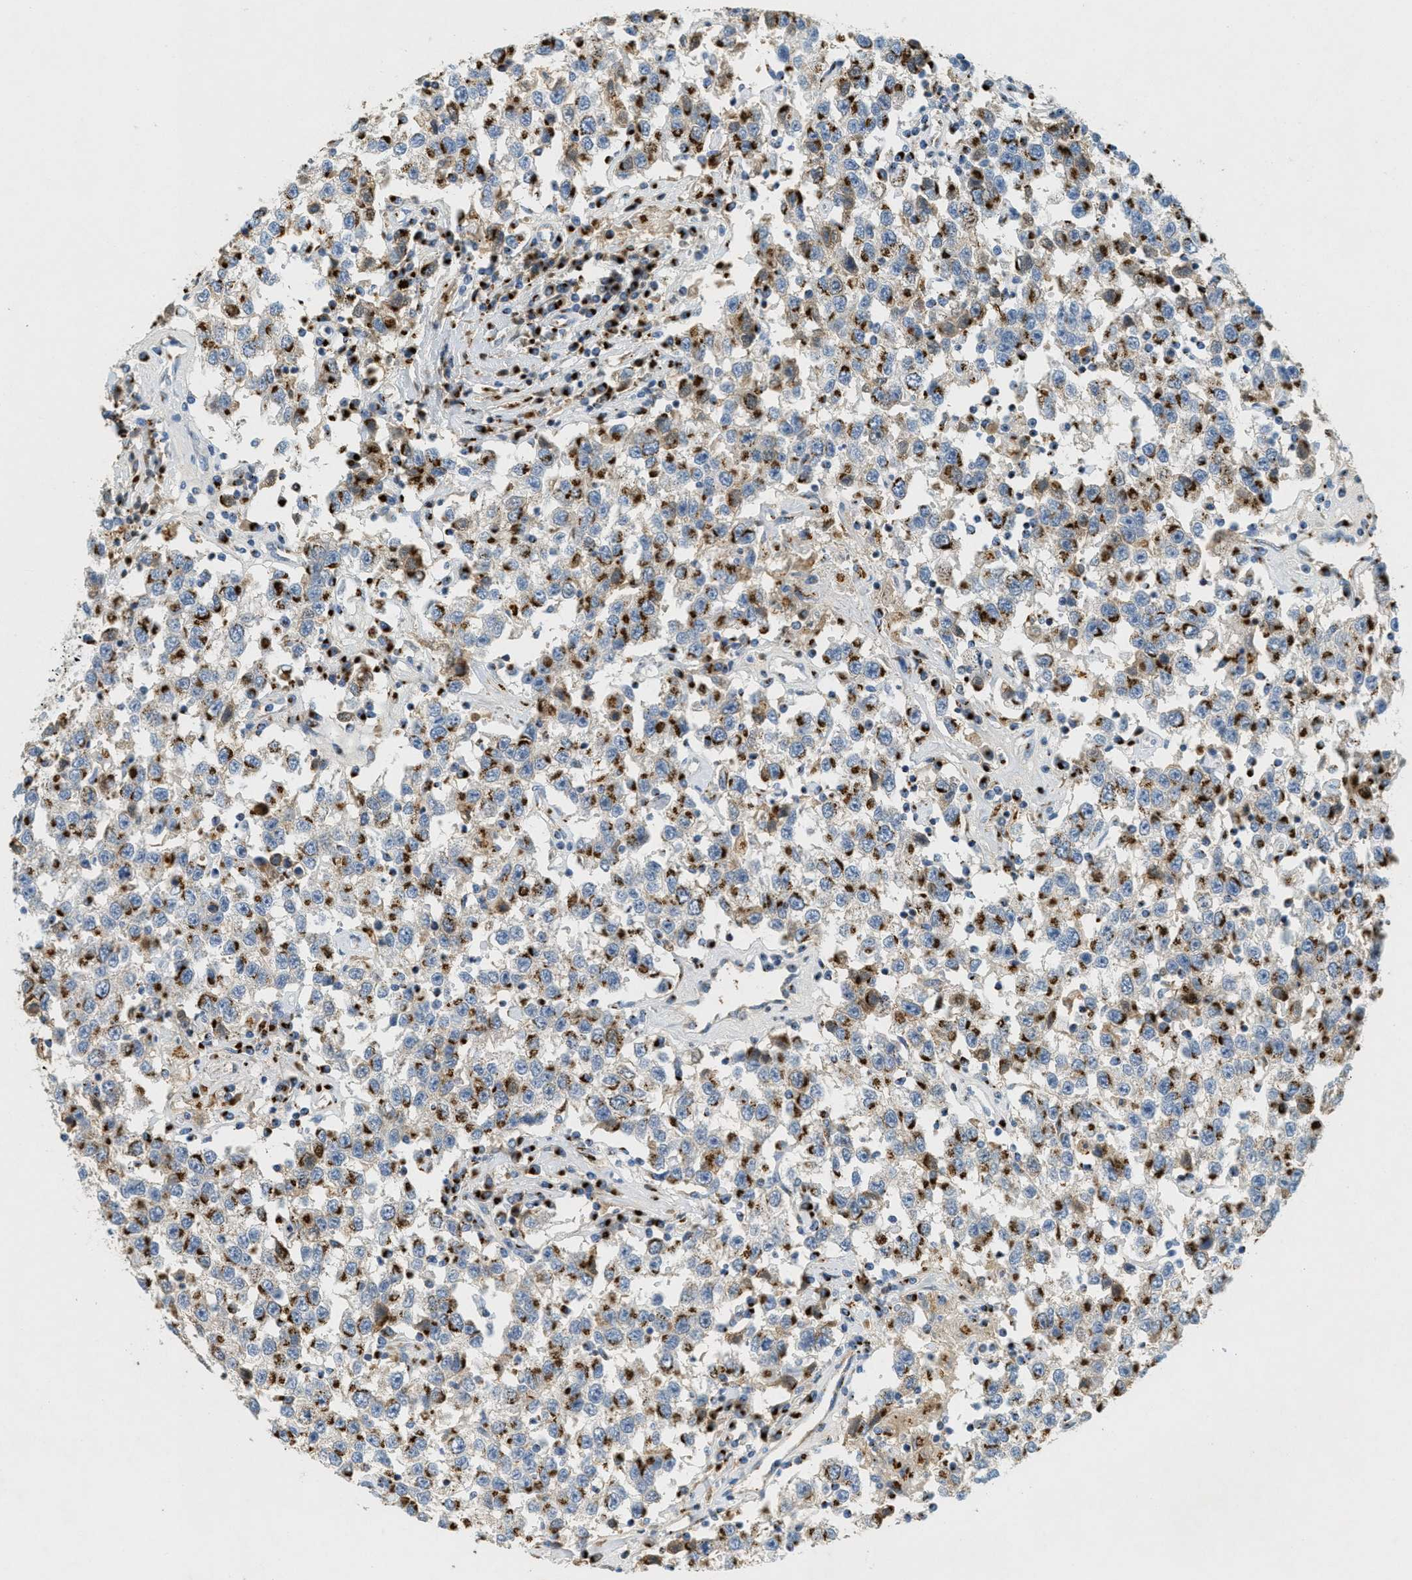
{"staining": {"intensity": "strong", "quantity": ">75%", "location": "cytoplasmic/membranous"}, "tissue": "testis cancer", "cell_type": "Tumor cells", "image_type": "cancer", "snomed": [{"axis": "morphology", "description": "Seminoma, NOS"}, {"axis": "topography", "description": "Testis"}], "caption": "Protein expression analysis of human testis cancer reveals strong cytoplasmic/membranous expression in approximately >75% of tumor cells.", "gene": "ENTPD4", "patient": {"sex": "male", "age": 41}}